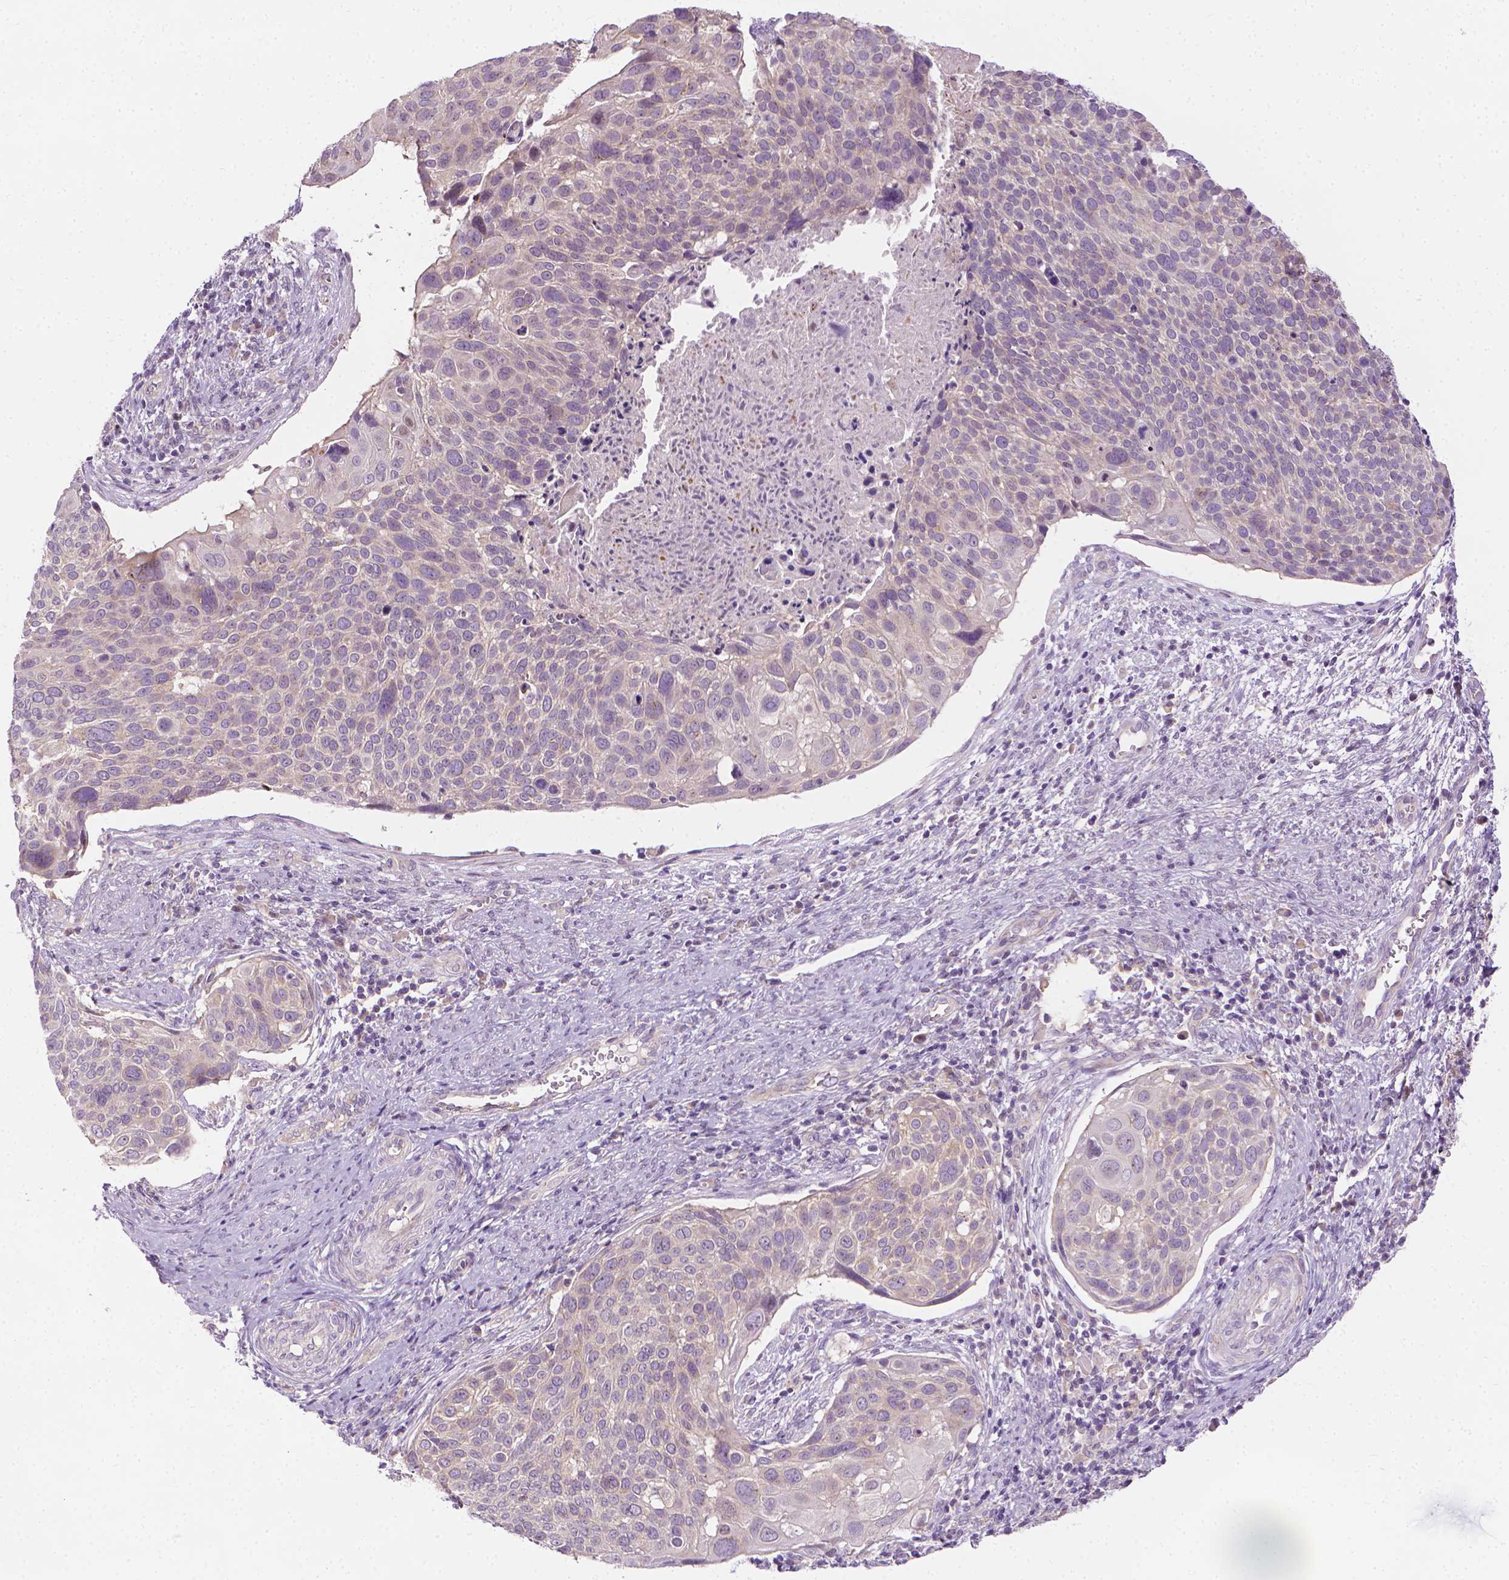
{"staining": {"intensity": "negative", "quantity": "none", "location": "none"}, "tissue": "cervical cancer", "cell_type": "Tumor cells", "image_type": "cancer", "snomed": [{"axis": "morphology", "description": "Squamous cell carcinoma, NOS"}, {"axis": "topography", "description": "Cervix"}], "caption": "A histopathology image of cervical cancer (squamous cell carcinoma) stained for a protein demonstrates no brown staining in tumor cells.", "gene": "MCOLN3", "patient": {"sex": "female", "age": 39}}